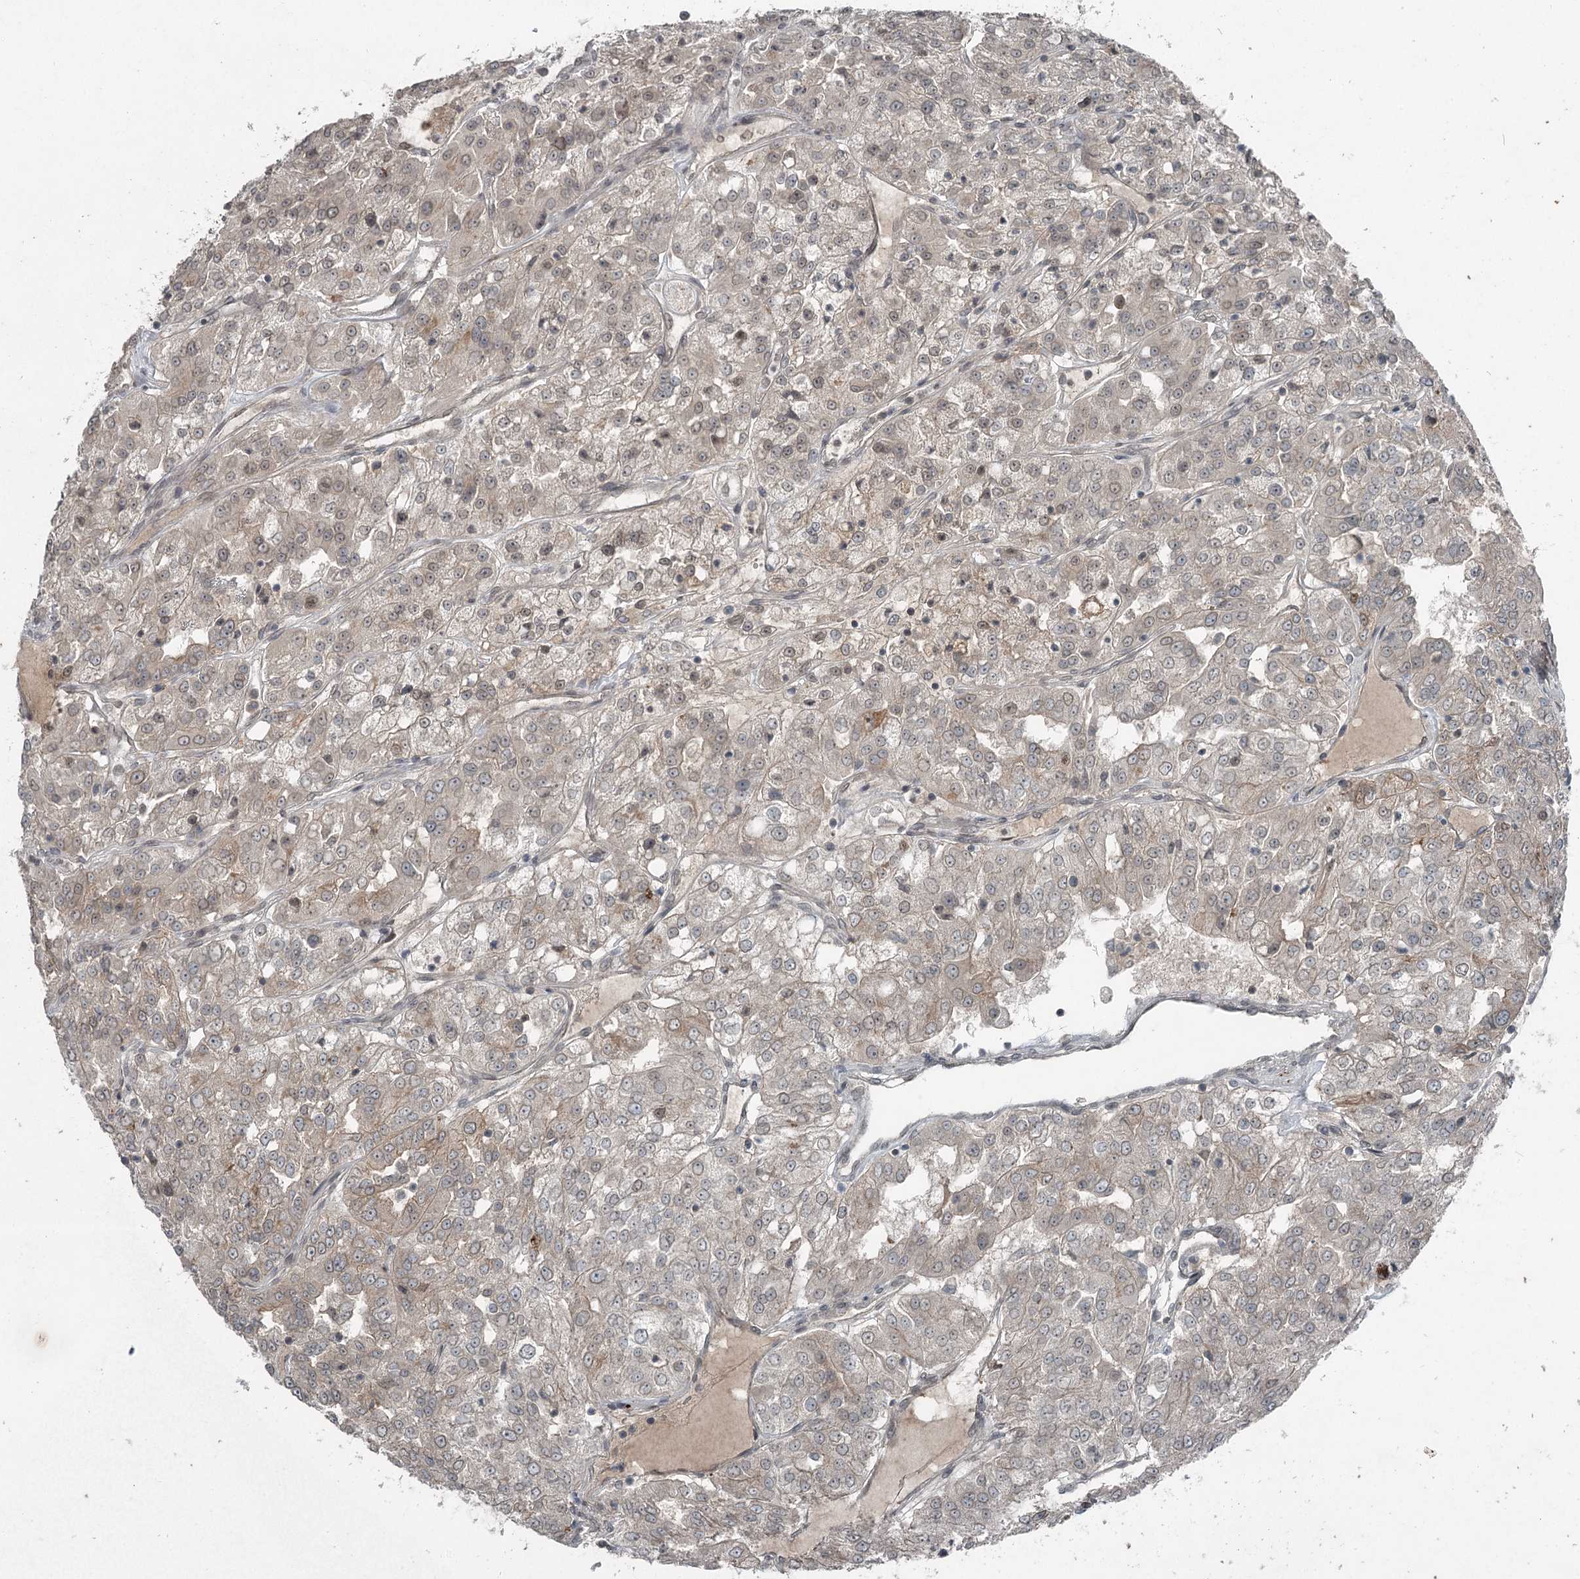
{"staining": {"intensity": "weak", "quantity": "25%-75%", "location": "cytoplasmic/membranous"}, "tissue": "renal cancer", "cell_type": "Tumor cells", "image_type": "cancer", "snomed": [{"axis": "morphology", "description": "Adenocarcinoma, NOS"}, {"axis": "topography", "description": "Kidney"}], "caption": "Immunohistochemical staining of renal adenocarcinoma displays low levels of weak cytoplasmic/membranous expression in approximately 25%-75% of tumor cells.", "gene": "SLC39A8", "patient": {"sex": "female", "age": 63}}